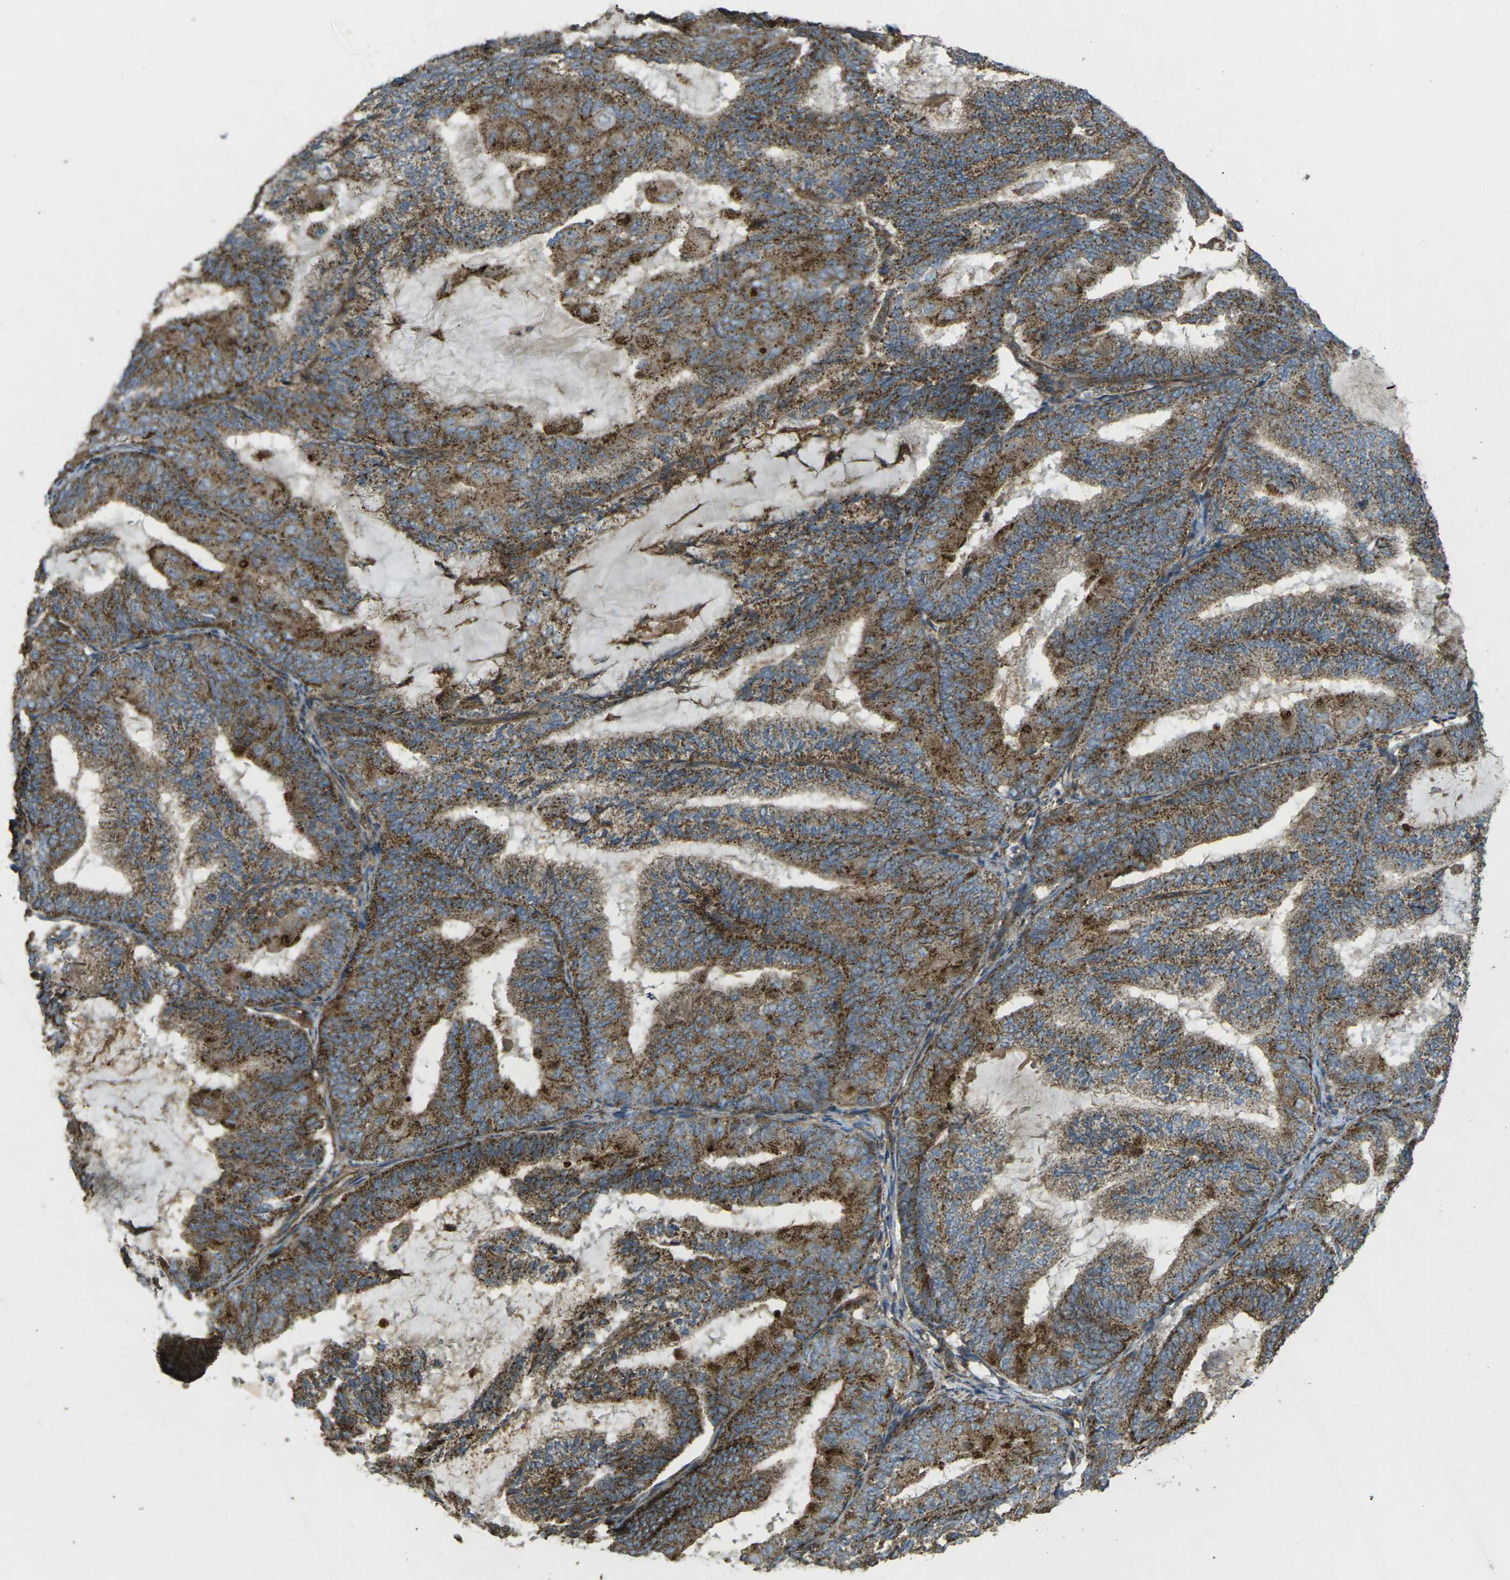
{"staining": {"intensity": "moderate", "quantity": ">75%", "location": "cytoplasmic/membranous"}, "tissue": "endometrial cancer", "cell_type": "Tumor cells", "image_type": "cancer", "snomed": [{"axis": "morphology", "description": "Adenocarcinoma, NOS"}, {"axis": "topography", "description": "Endometrium"}], "caption": "DAB (3,3'-diaminobenzidine) immunohistochemical staining of human endometrial cancer (adenocarcinoma) reveals moderate cytoplasmic/membranous protein positivity in about >75% of tumor cells.", "gene": "CHMP3", "patient": {"sex": "female", "age": 81}}